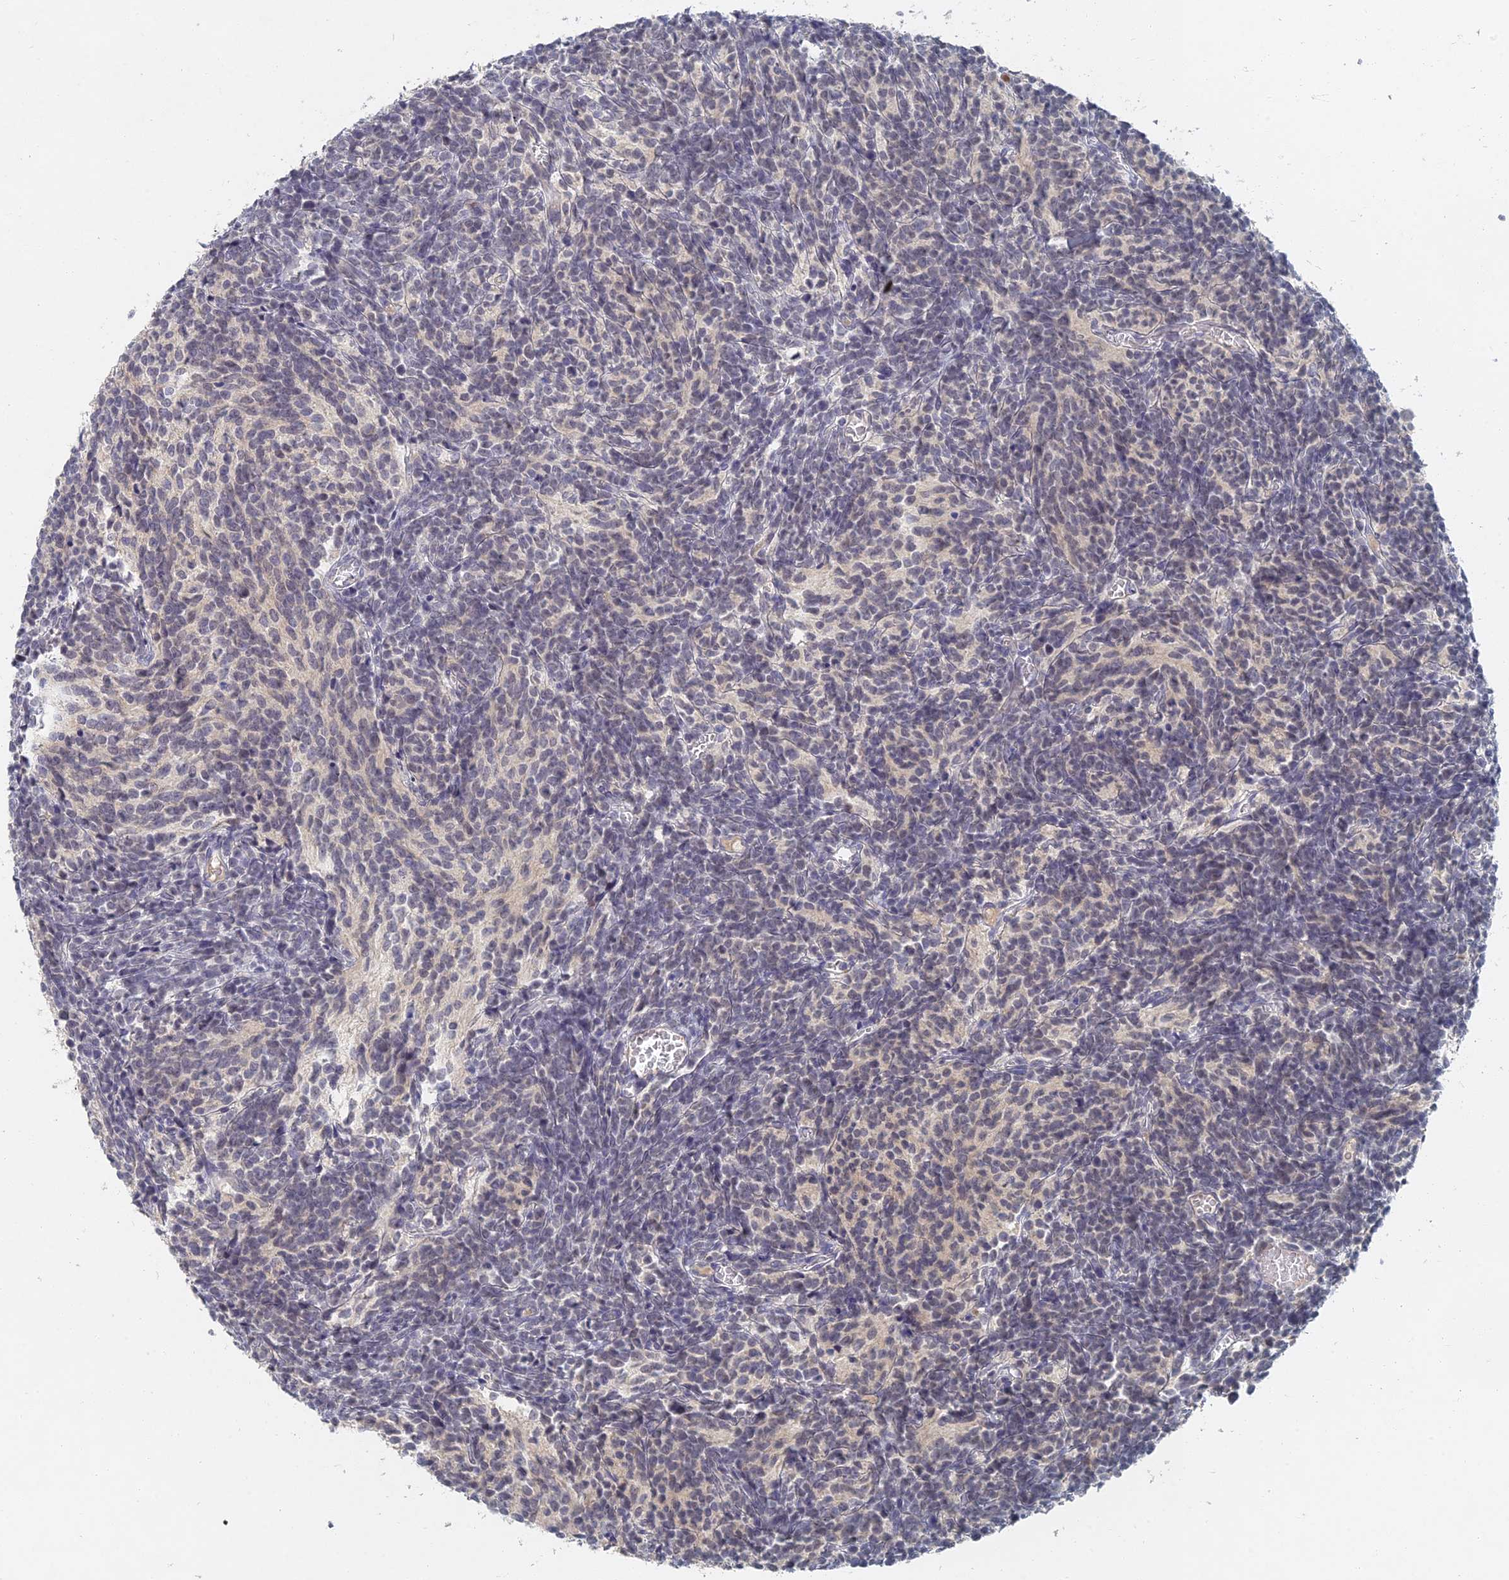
{"staining": {"intensity": "negative", "quantity": "none", "location": "none"}, "tissue": "glioma", "cell_type": "Tumor cells", "image_type": "cancer", "snomed": [{"axis": "morphology", "description": "Glioma, malignant, Low grade"}, {"axis": "topography", "description": "Brain"}], "caption": "Human malignant low-grade glioma stained for a protein using immunohistochemistry shows no positivity in tumor cells.", "gene": "GNA15", "patient": {"sex": "female", "age": 1}}